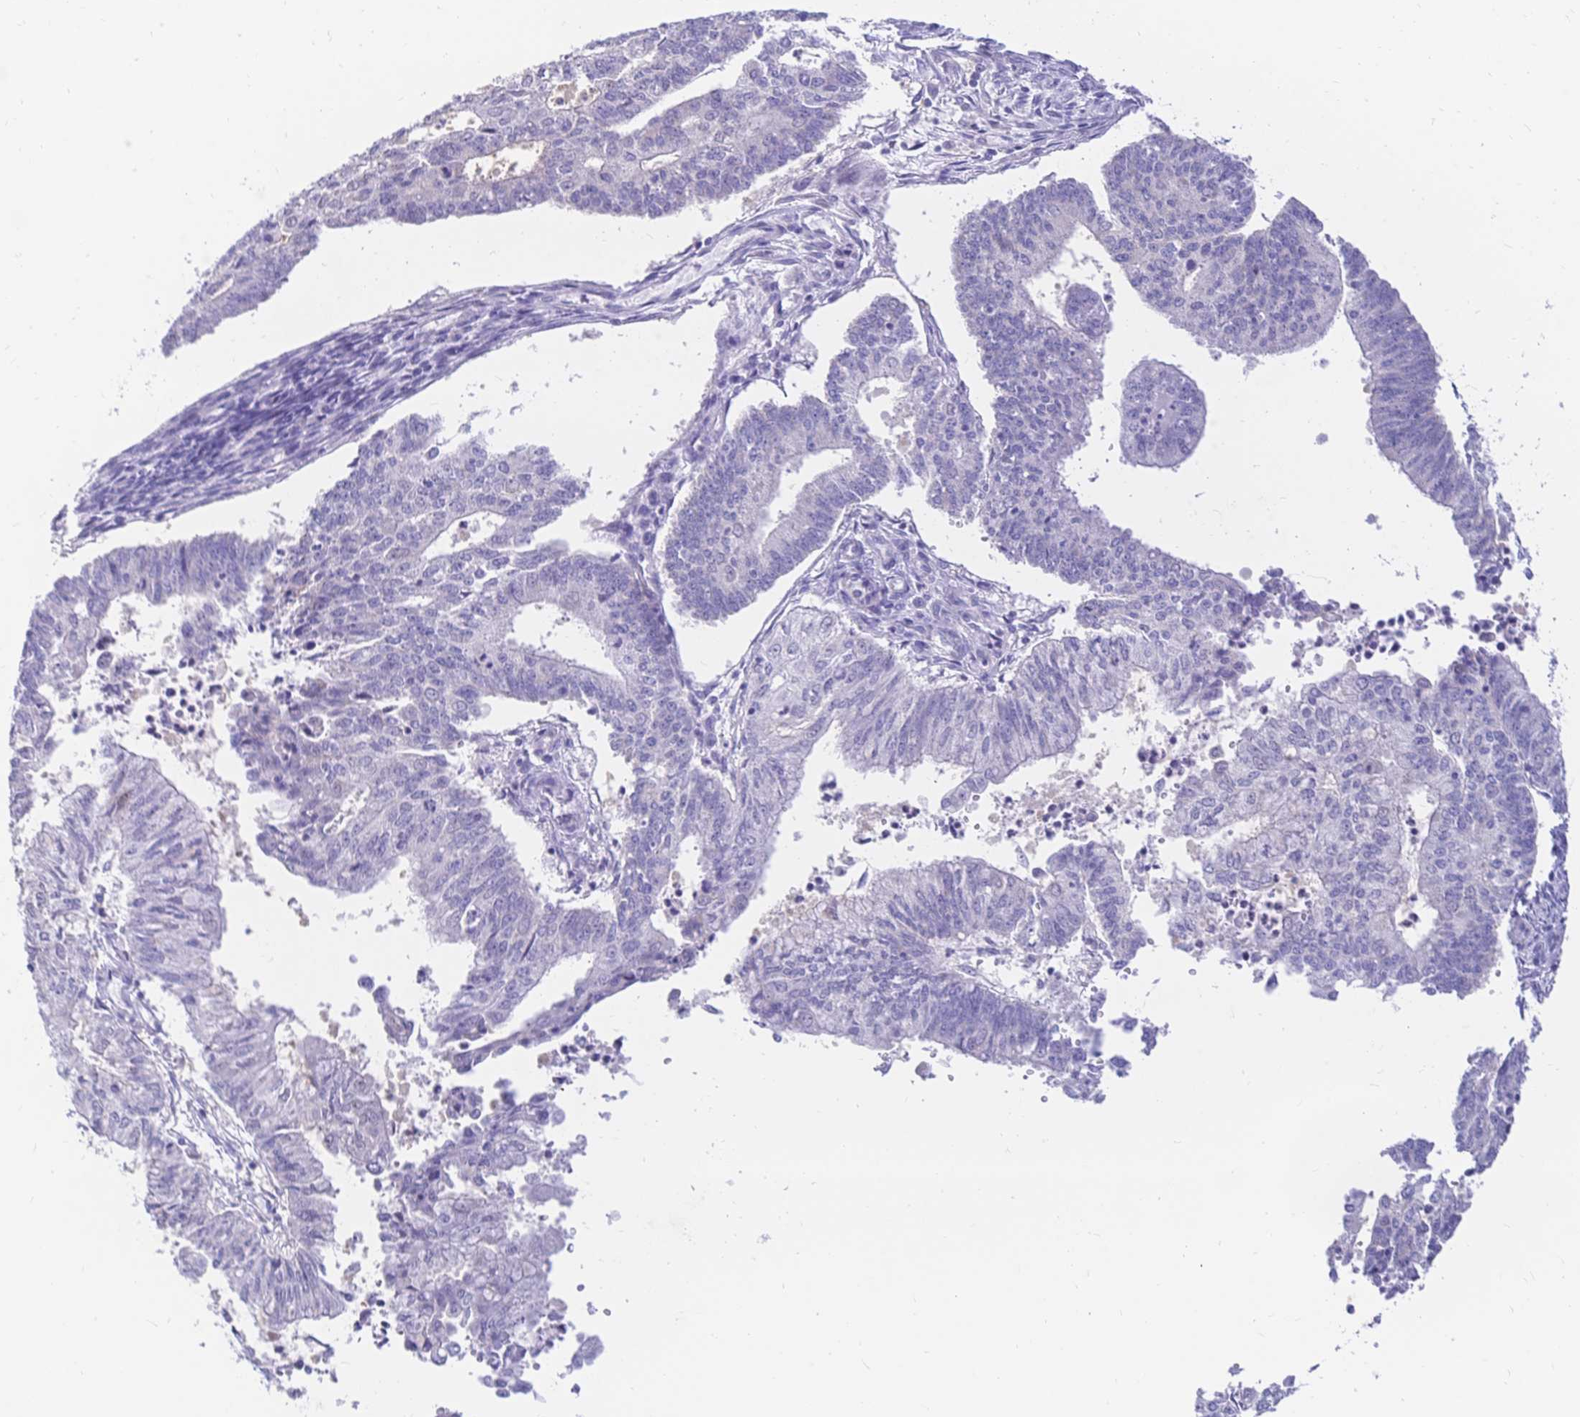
{"staining": {"intensity": "negative", "quantity": "none", "location": "none"}, "tissue": "endometrial cancer", "cell_type": "Tumor cells", "image_type": "cancer", "snomed": [{"axis": "morphology", "description": "Adenocarcinoma, NOS"}, {"axis": "topography", "description": "Endometrium"}], "caption": "There is no significant positivity in tumor cells of endometrial cancer (adenocarcinoma).", "gene": "CLEC18B", "patient": {"sex": "female", "age": 61}}